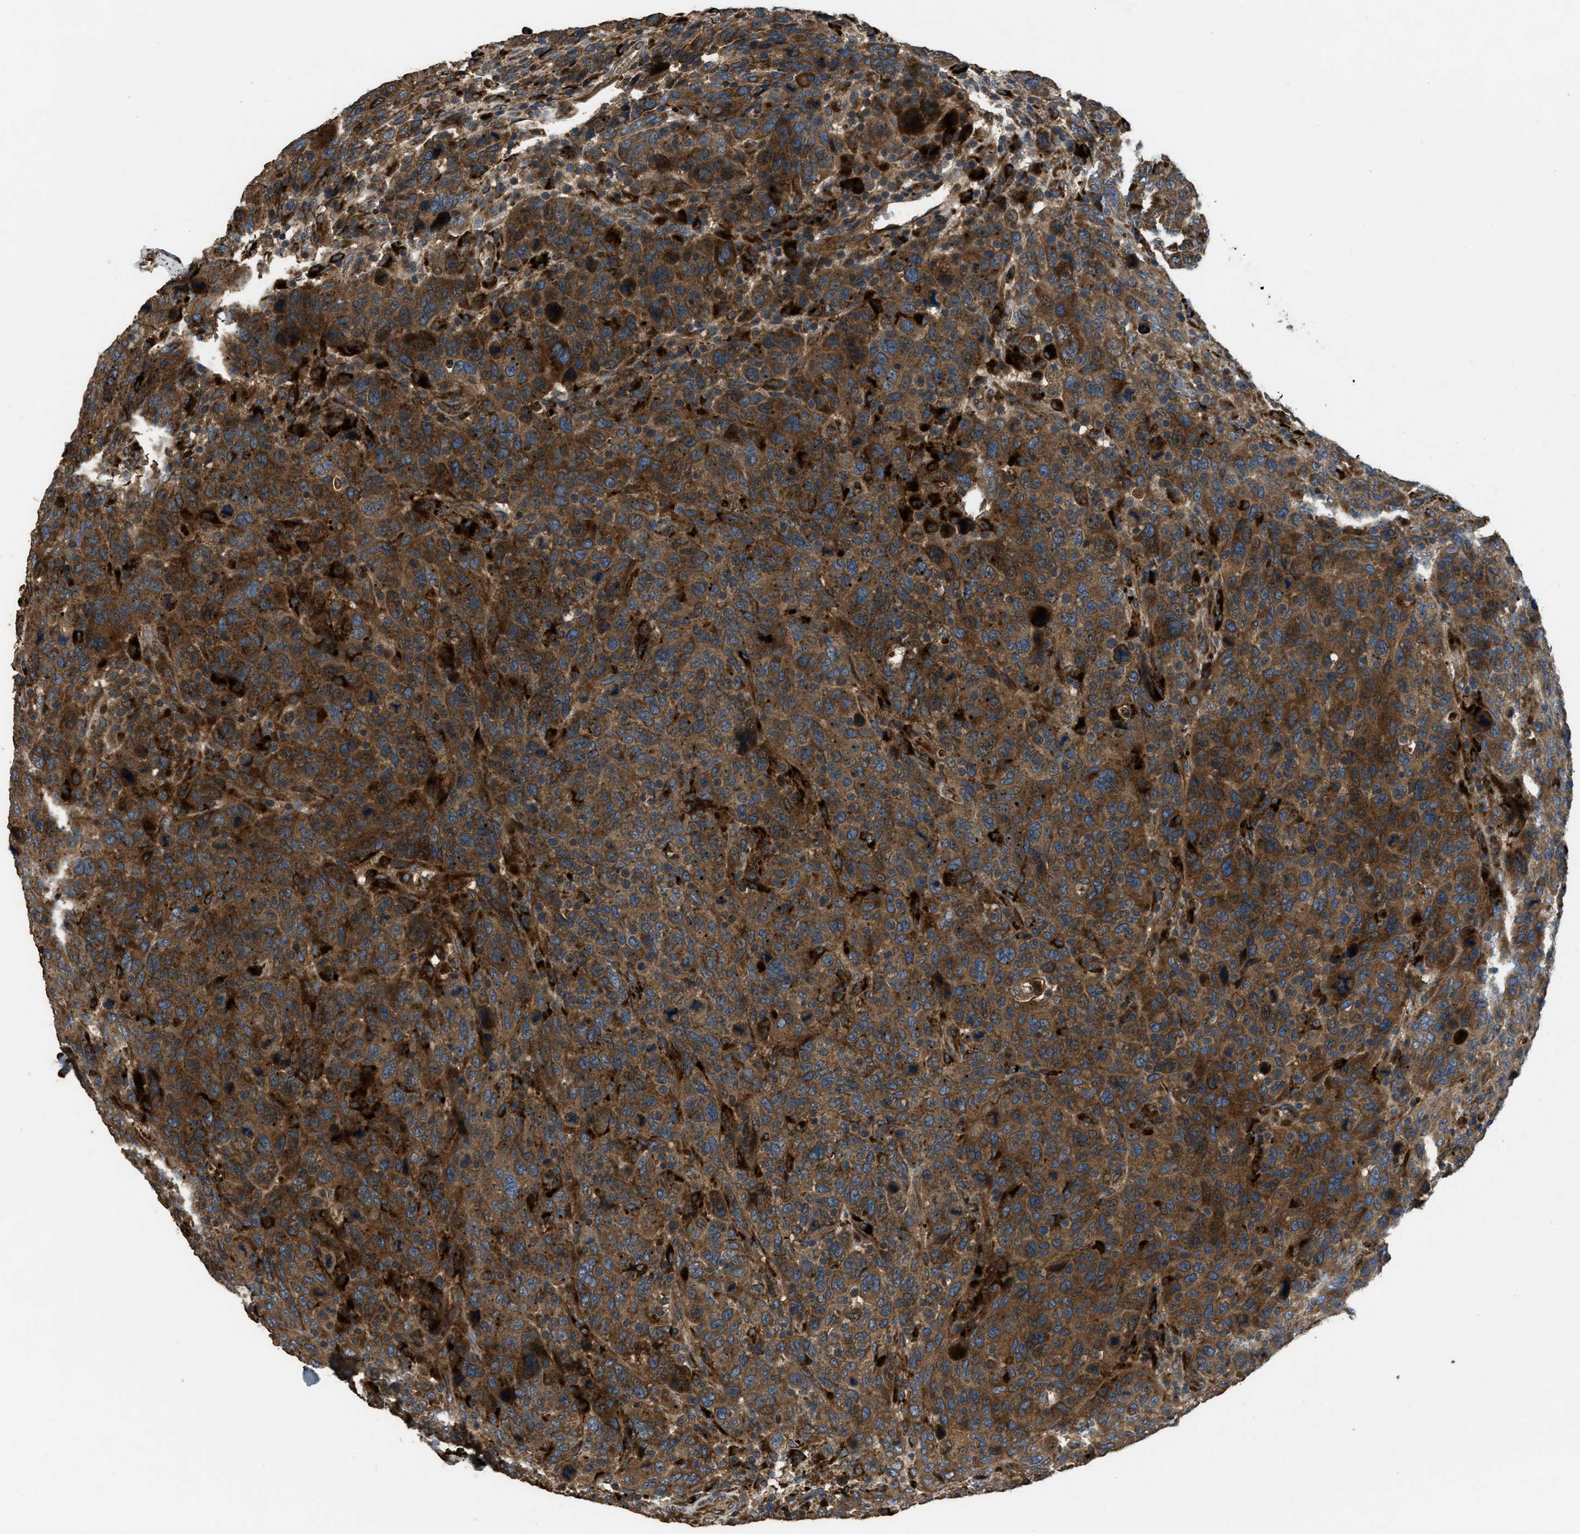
{"staining": {"intensity": "strong", "quantity": ">75%", "location": "cytoplasmic/membranous"}, "tissue": "breast cancer", "cell_type": "Tumor cells", "image_type": "cancer", "snomed": [{"axis": "morphology", "description": "Duct carcinoma"}, {"axis": "topography", "description": "Breast"}], "caption": "Immunohistochemical staining of human invasive ductal carcinoma (breast) demonstrates high levels of strong cytoplasmic/membranous staining in approximately >75% of tumor cells. Immunohistochemistry (ihc) stains the protein of interest in brown and the nuclei are stained blue.", "gene": "GGH", "patient": {"sex": "female", "age": 37}}